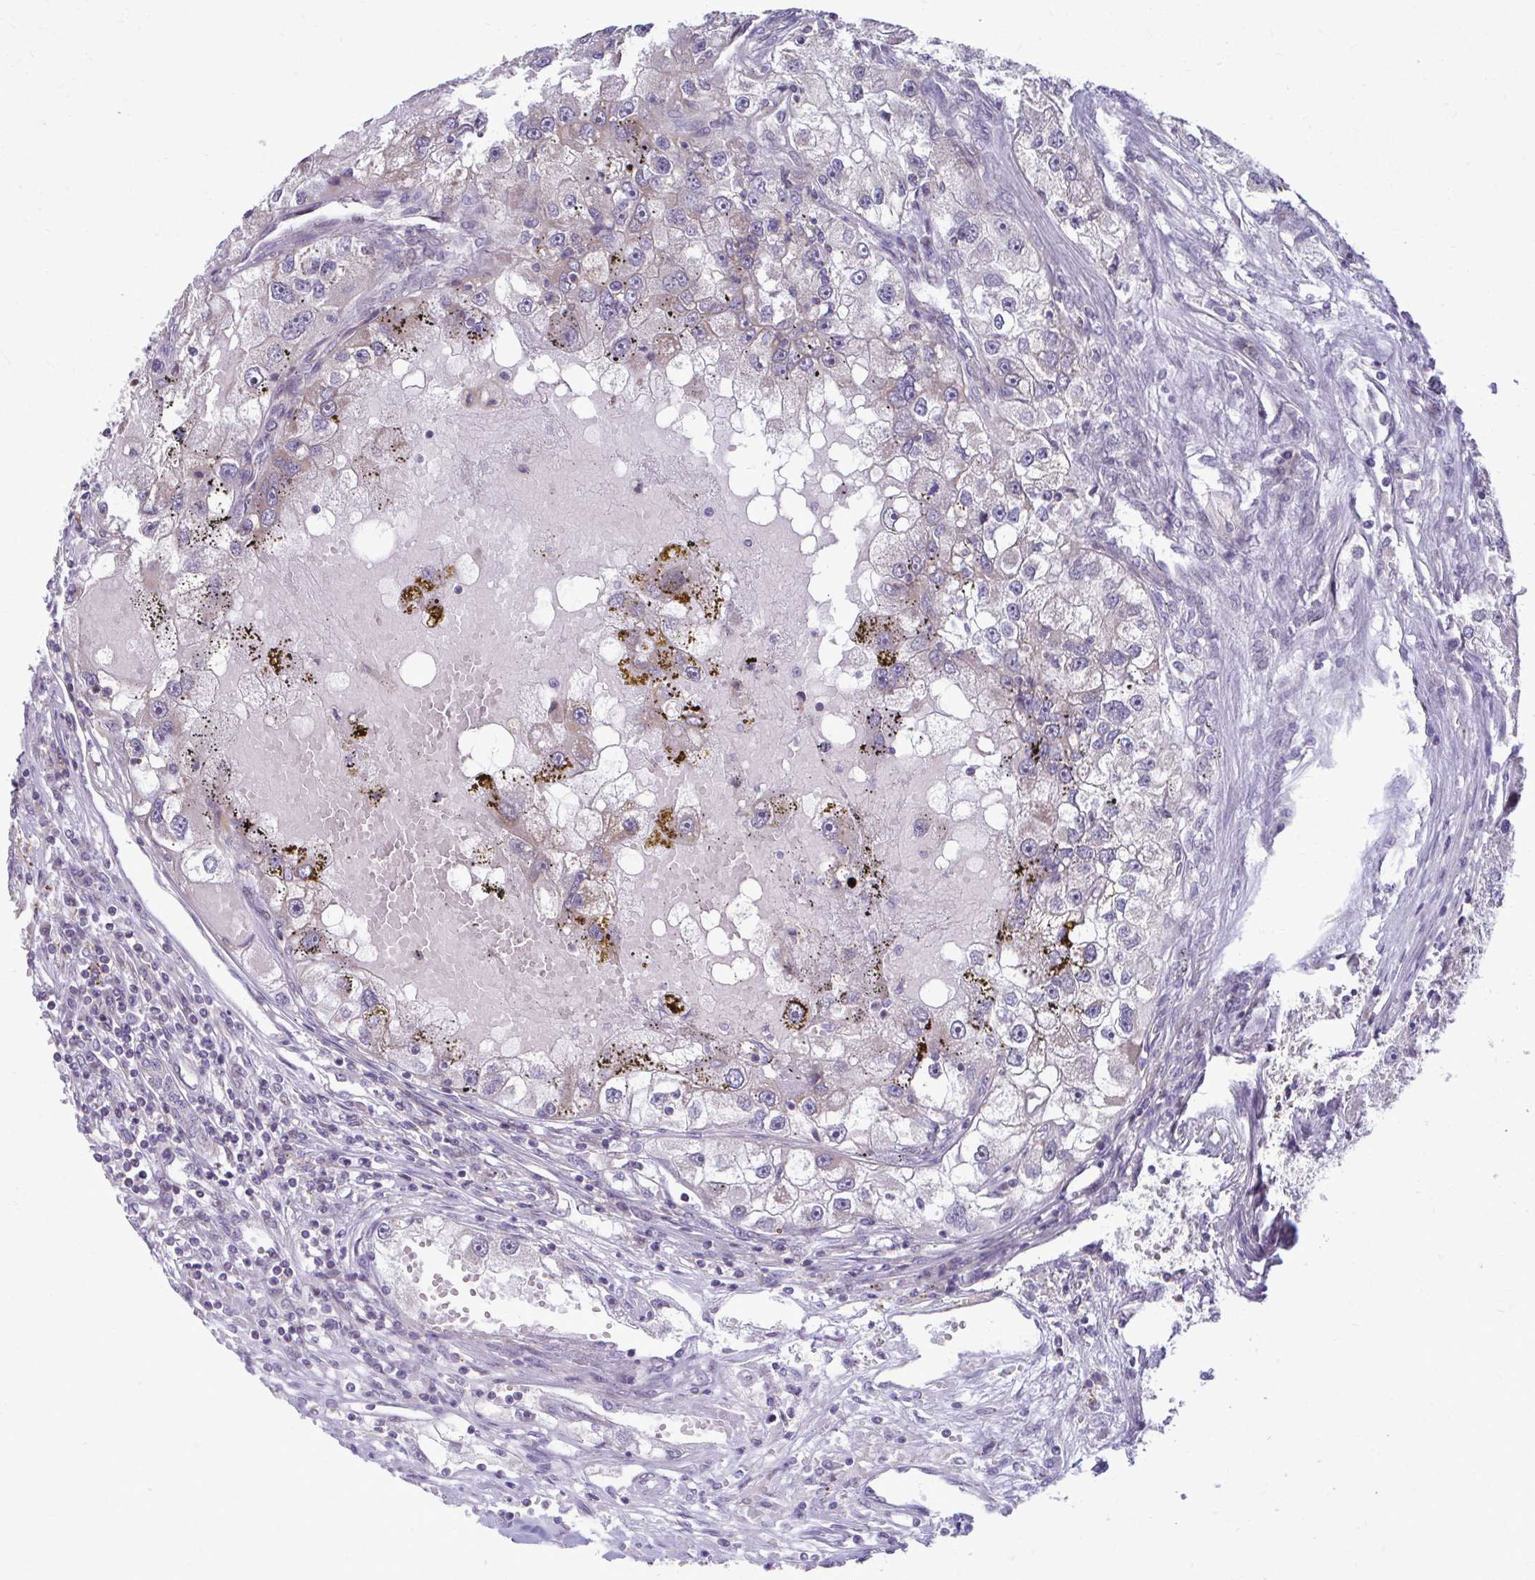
{"staining": {"intensity": "negative", "quantity": "none", "location": "none"}, "tissue": "renal cancer", "cell_type": "Tumor cells", "image_type": "cancer", "snomed": [{"axis": "morphology", "description": "Adenocarcinoma, NOS"}, {"axis": "topography", "description": "Kidney"}], "caption": "This is an immunohistochemistry (IHC) micrograph of renal adenocarcinoma. There is no expression in tumor cells.", "gene": "MAF1", "patient": {"sex": "male", "age": 63}}